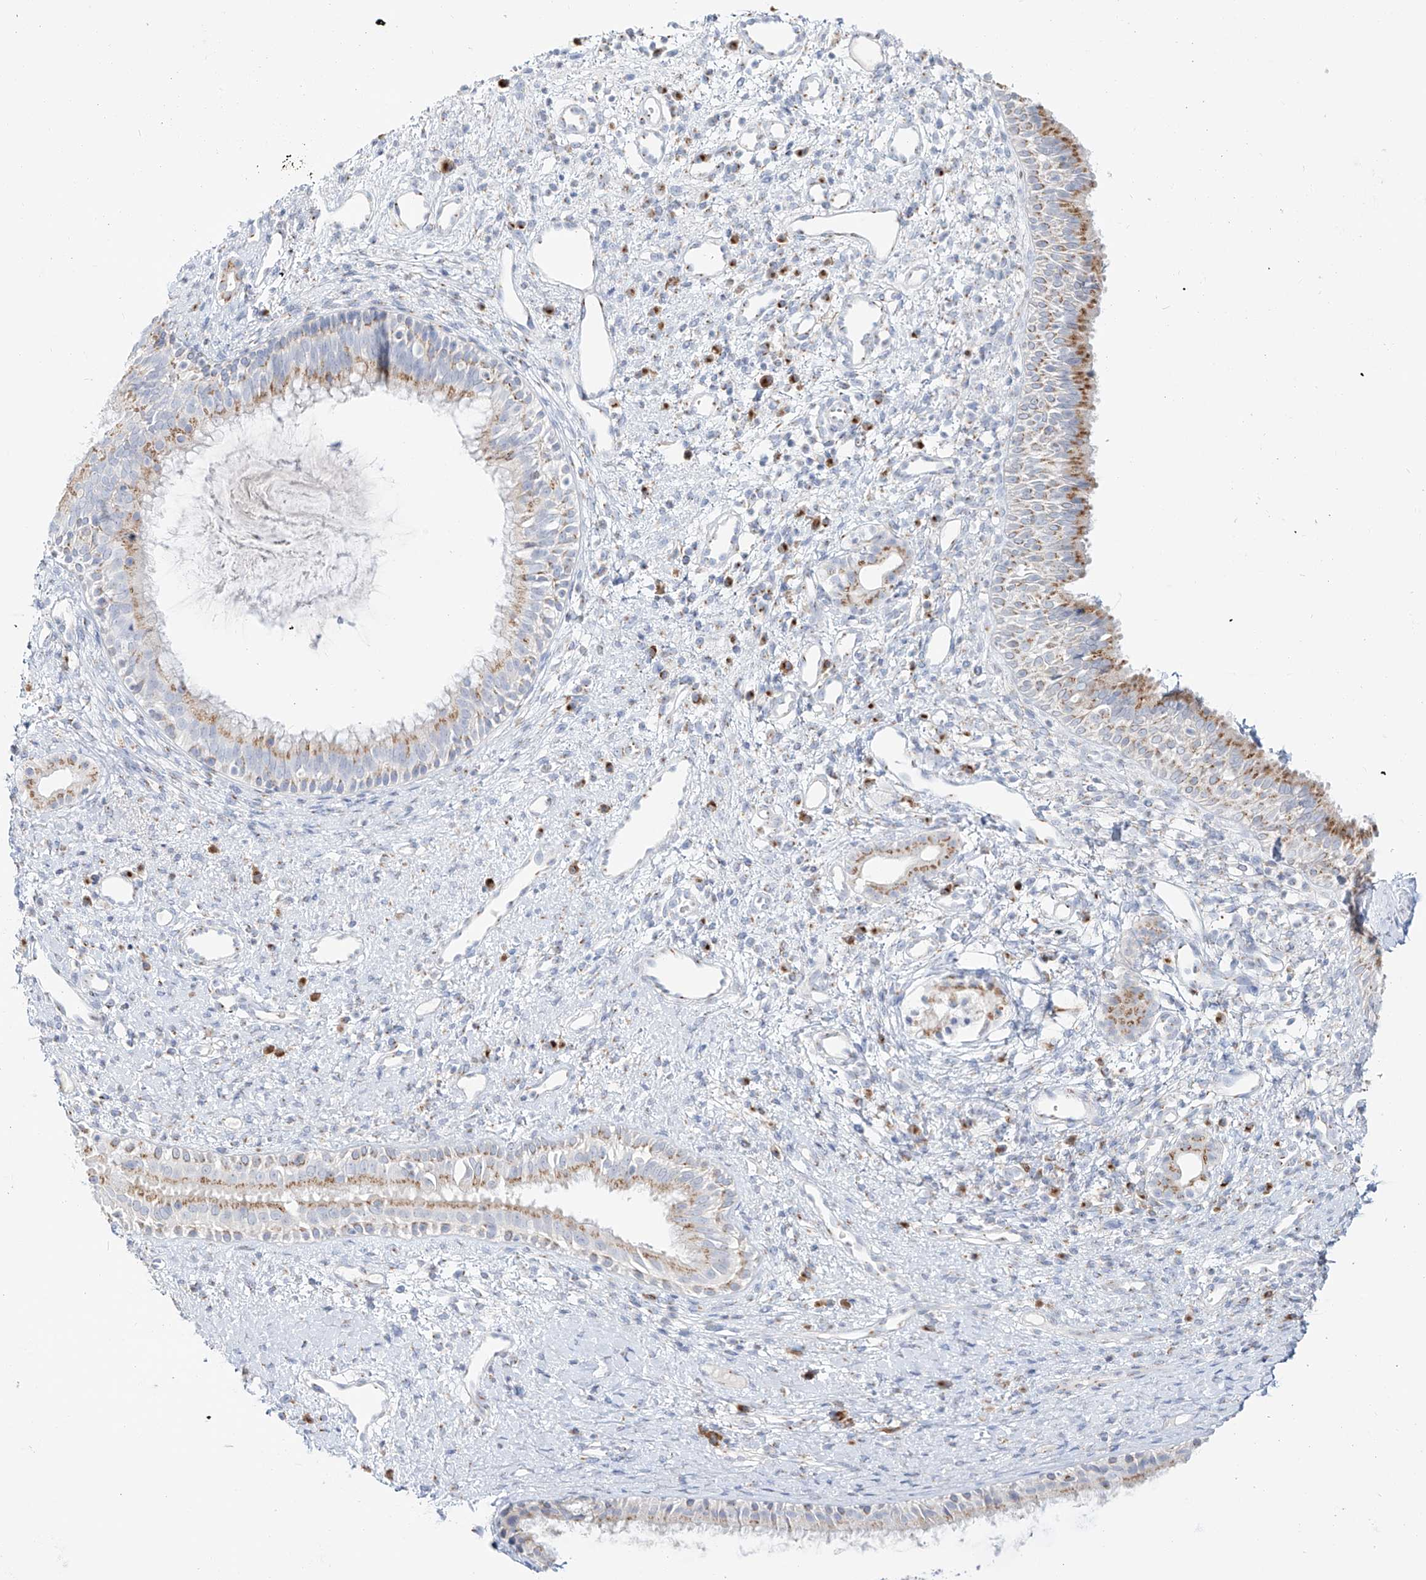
{"staining": {"intensity": "moderate", "quantity": "25%-75%", "location": "cytoplasmic/membranous"}, "tissue": "nasopharynx", "cell_type": "Respiratory epithelial cells", "image_type": "normal", "snomed": [{"axis": "morphology", "description": "Normal tissue, NOS"}, {"axis": "topography", "description": "Nasopharynx"}], "caption": "Nasopharynx stained with DAB (3,3'-diaminobenzidine) IHC exhibits medium levels of moderate cytoplasmic/membranous expression in about 25%-75% of respiratory epithelial cells. Using DAB (3,3'-diaminobenzidine) (brown) and hematoxylin (blue) stains, captured at high magnification using brightfield microscopy.", "gene": "BSDC1", "patient": {"sex": "male", "age": 22}}